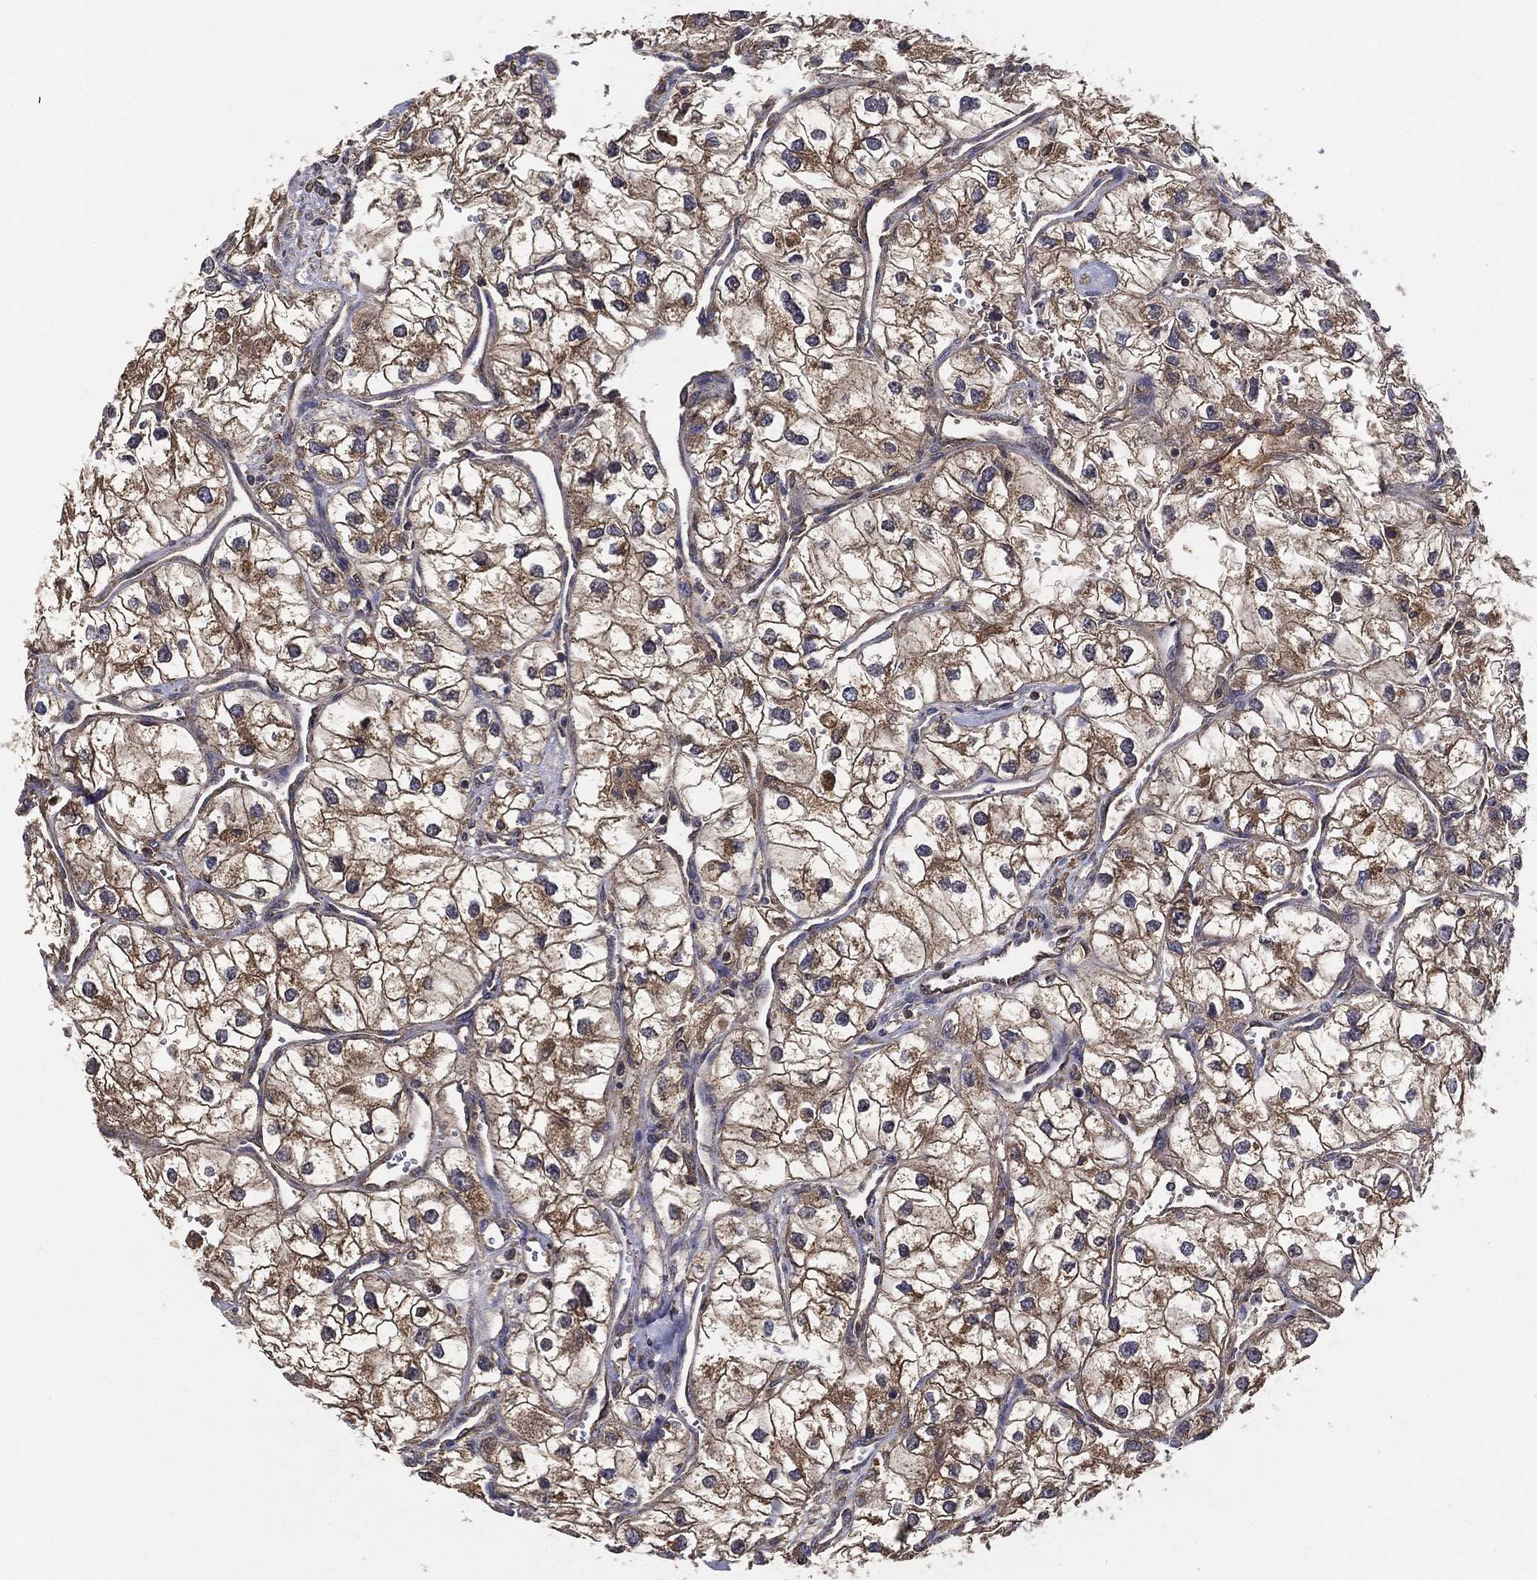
{"staining": {"intensity": "moderate", "quantity": "25%-75%", "location": "cytoplasmic/membranous"}, "tissue": "renal cancer", "cell_type": "Tumor cells", "image_type": "cancer", "snomed": [{"axis": "morphology", "description": "Adenocarcinoma, NOS"}, {"axis": "topography", "description": "Kidney"}], "caption": "Immunohistochemical staining of human renal cancer exhibits medium levels of moderate cytoplasmic/membranous protein positivity in approximately 25%-75% of tumor cells.", "gene": "MT-ND1", "patient": {"sex": "male", "age": 59}}